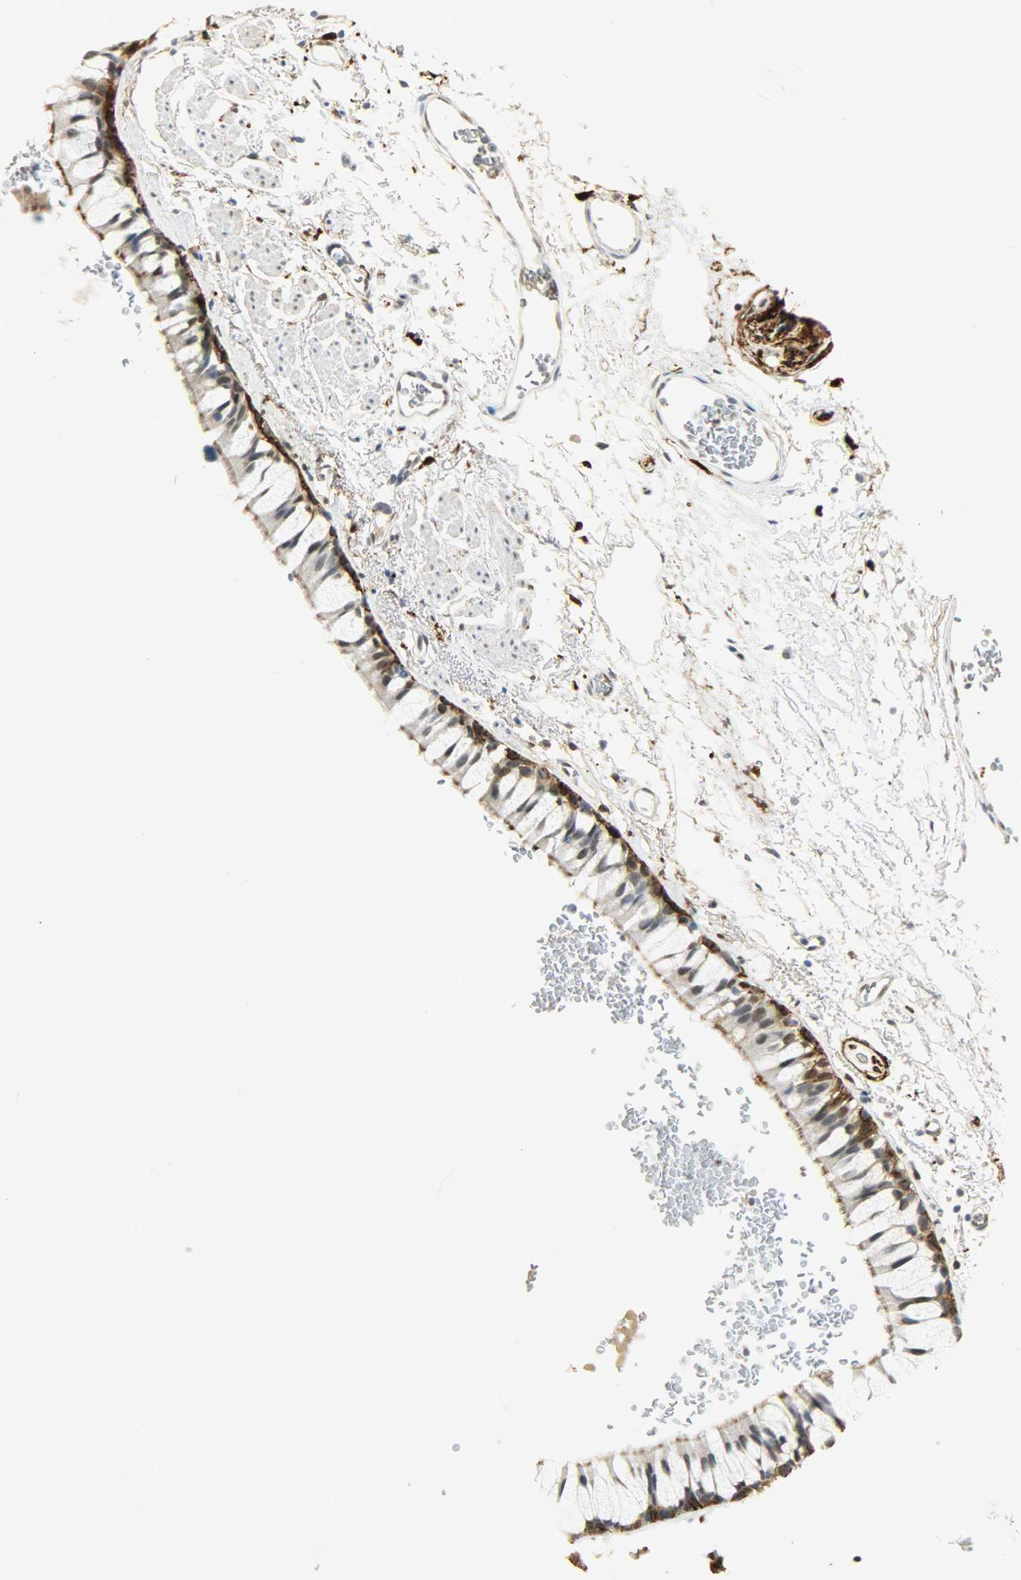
{"staining": {"intensity": "strong", "quantity": ">75%", "location": "cytoplasmic/membranous,nuclear"}, "tissue": "bronchus", "cell_type": "Respiratory epithelial cells", "image_type": "normal", "snomed": [{"axis": "morphology", "description": "Normal tissue, NOS"}, {"axis": "topography", "description": "Bronchus"}], "caption": "IHC micrograph of unremarkable bronchus: human bronchus stained using IHC reveals high levels of strong protein expression localized specifically in the cytoplasmic/membranous,nuclear of respiratory epithelial cells, appearing as a cytoplasmic/membranous,nuclear brown color.", "gene": "NGFR", "patient": {"sex": "female", "age": 73}}